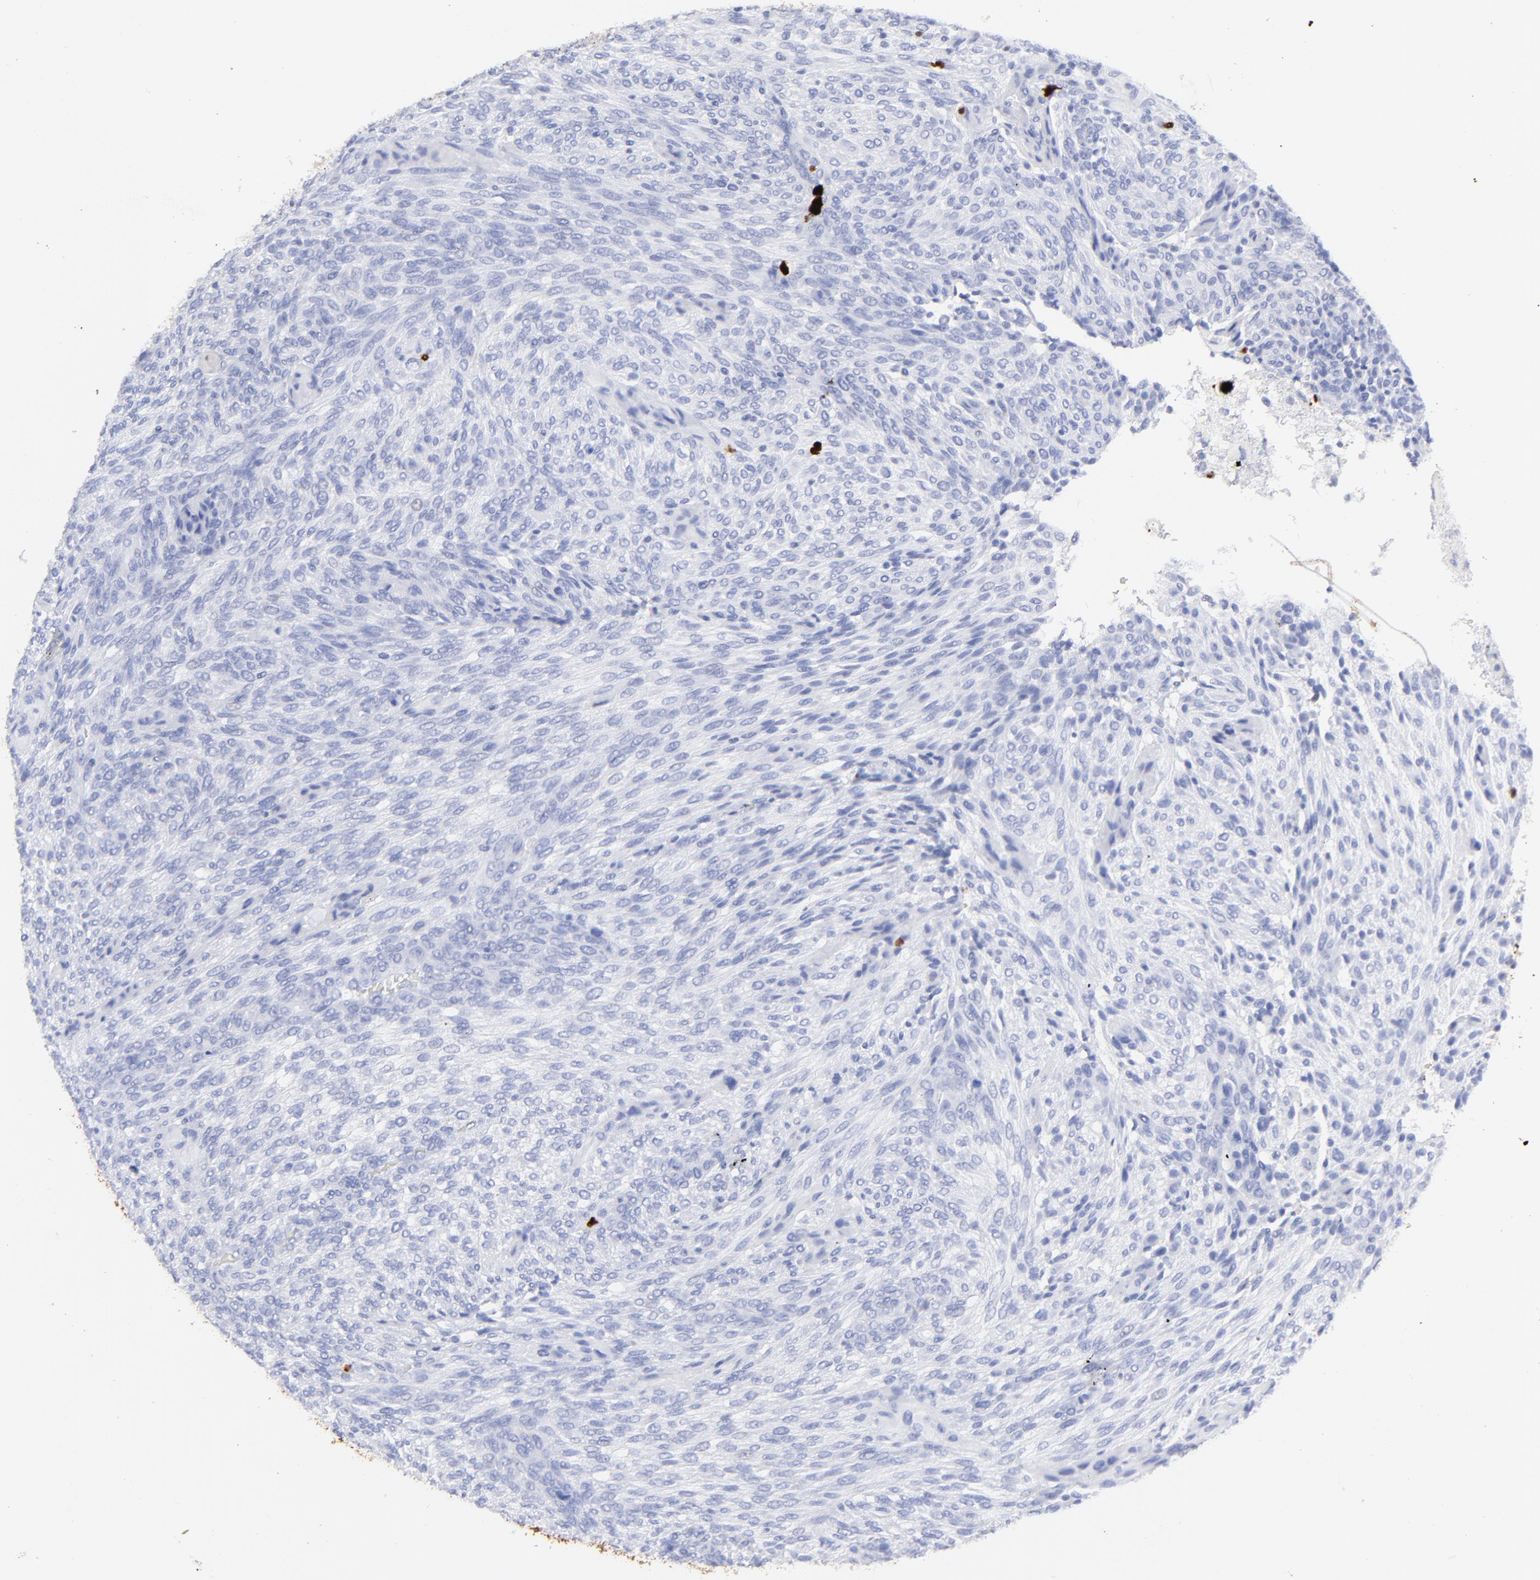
{"staining": {"intensity": "negative", "quantity": "none", "location": "none"}, "tissue": "glioma", "cell_type": "Tumor cells", "image_type": "cancer", "snomed": [{"axis": "morphology", "description": "Glioma, malignant, High grade"}, {"axis": "topography", "description": "Cerebral cortex"}], "caption": "This is an immunohistochemistry histopathology image of human glioma. There is no positivity in tumor cells.", "gene": "S100A12", "patient": {"sex": "female", "age": 55}}